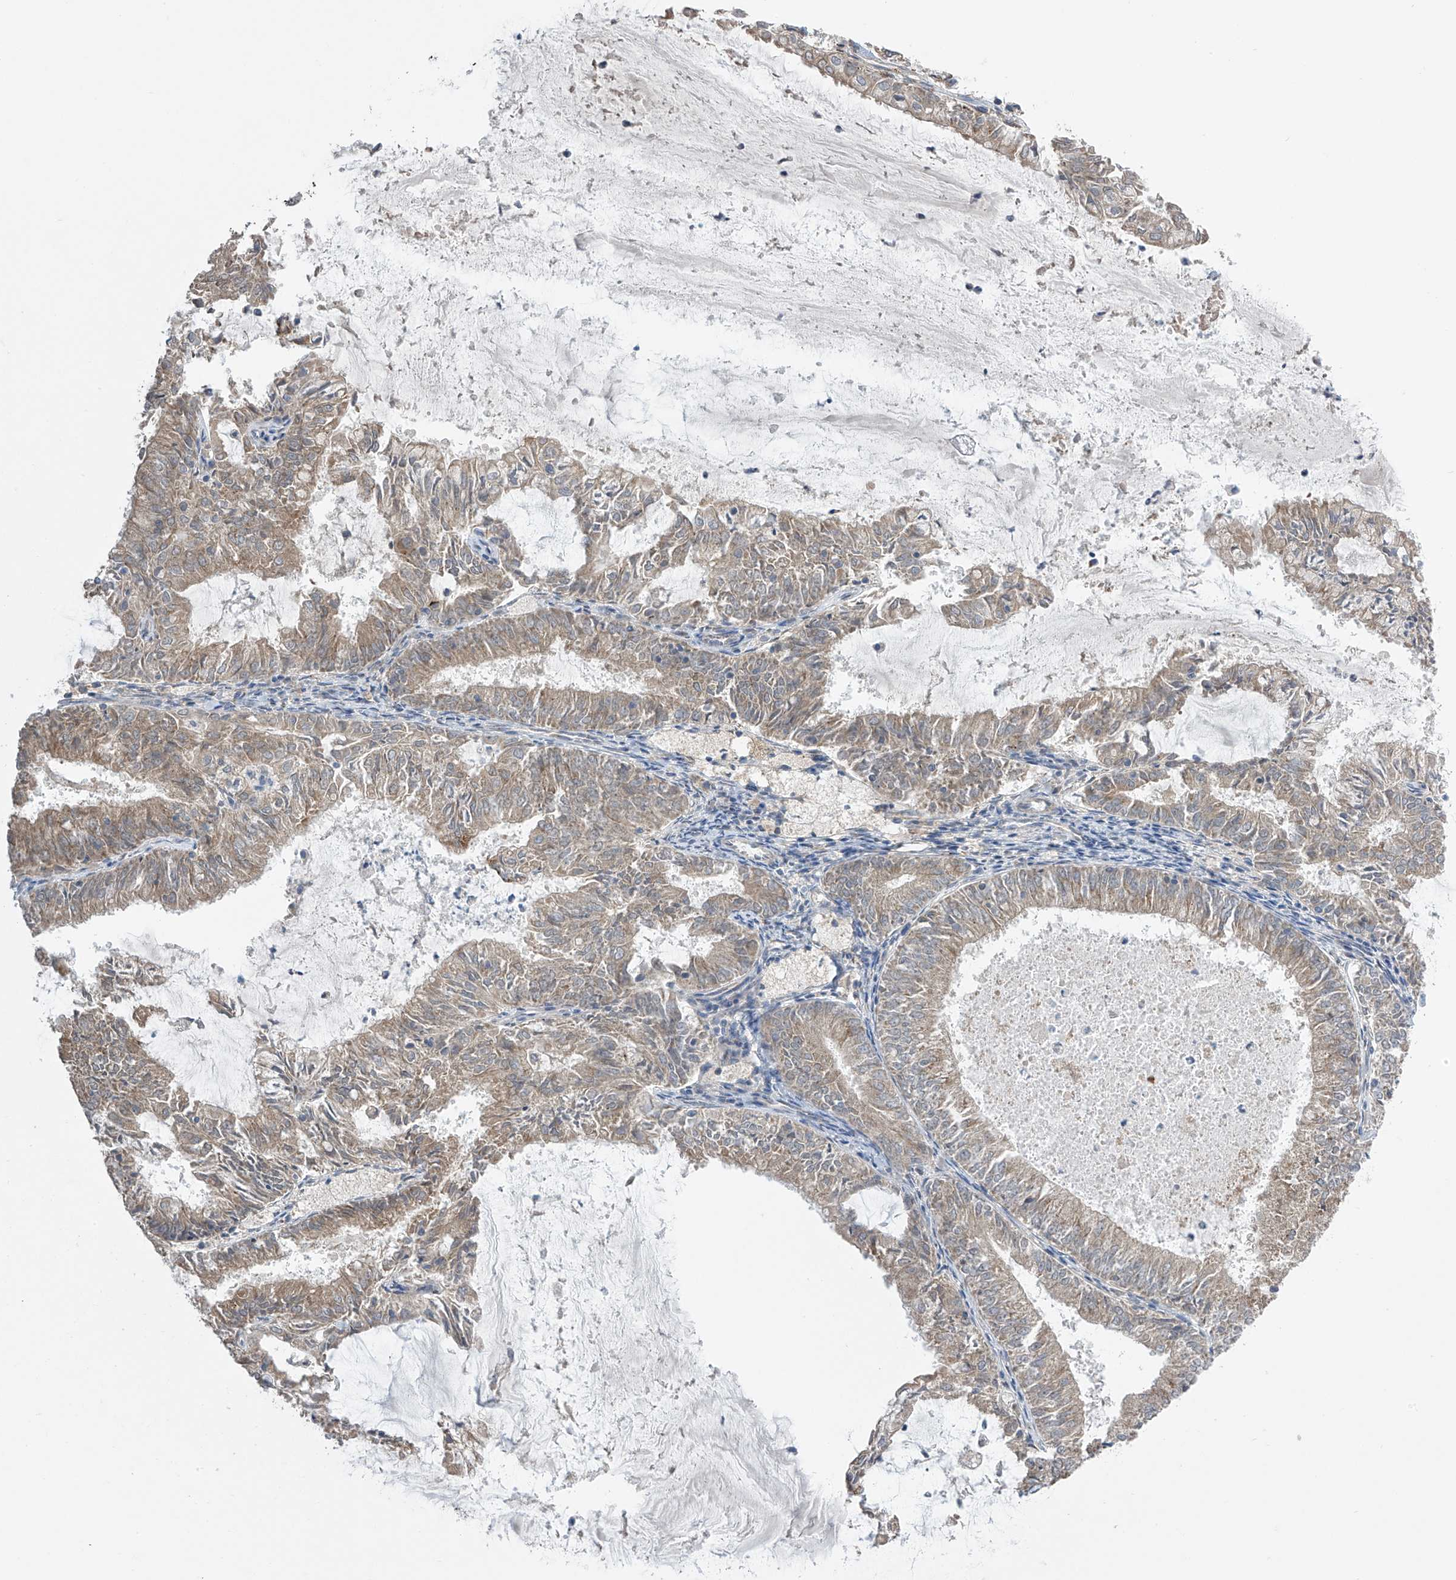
{"staining": {"intensity": "weak", "quantity": ">75%", "location": "cytoplasmic/membranous"}, "tissue": "endometrial cancer", "cell_type": "Tumor cells", "image_type": "cancer", "snomed": [{"axis": "morphology", "description": "Adenocarcinoma, NOS"}, {"axis": "topography", "description": "Endometrium"}], "caption": "Endometrial cancer stained for a protein (brown) shows weak cytoplasmic/membranous positive positivity in about >75% of tumor cells.", "gene": "PNPT1", "patient": {"sex": "female", "age": 57}}